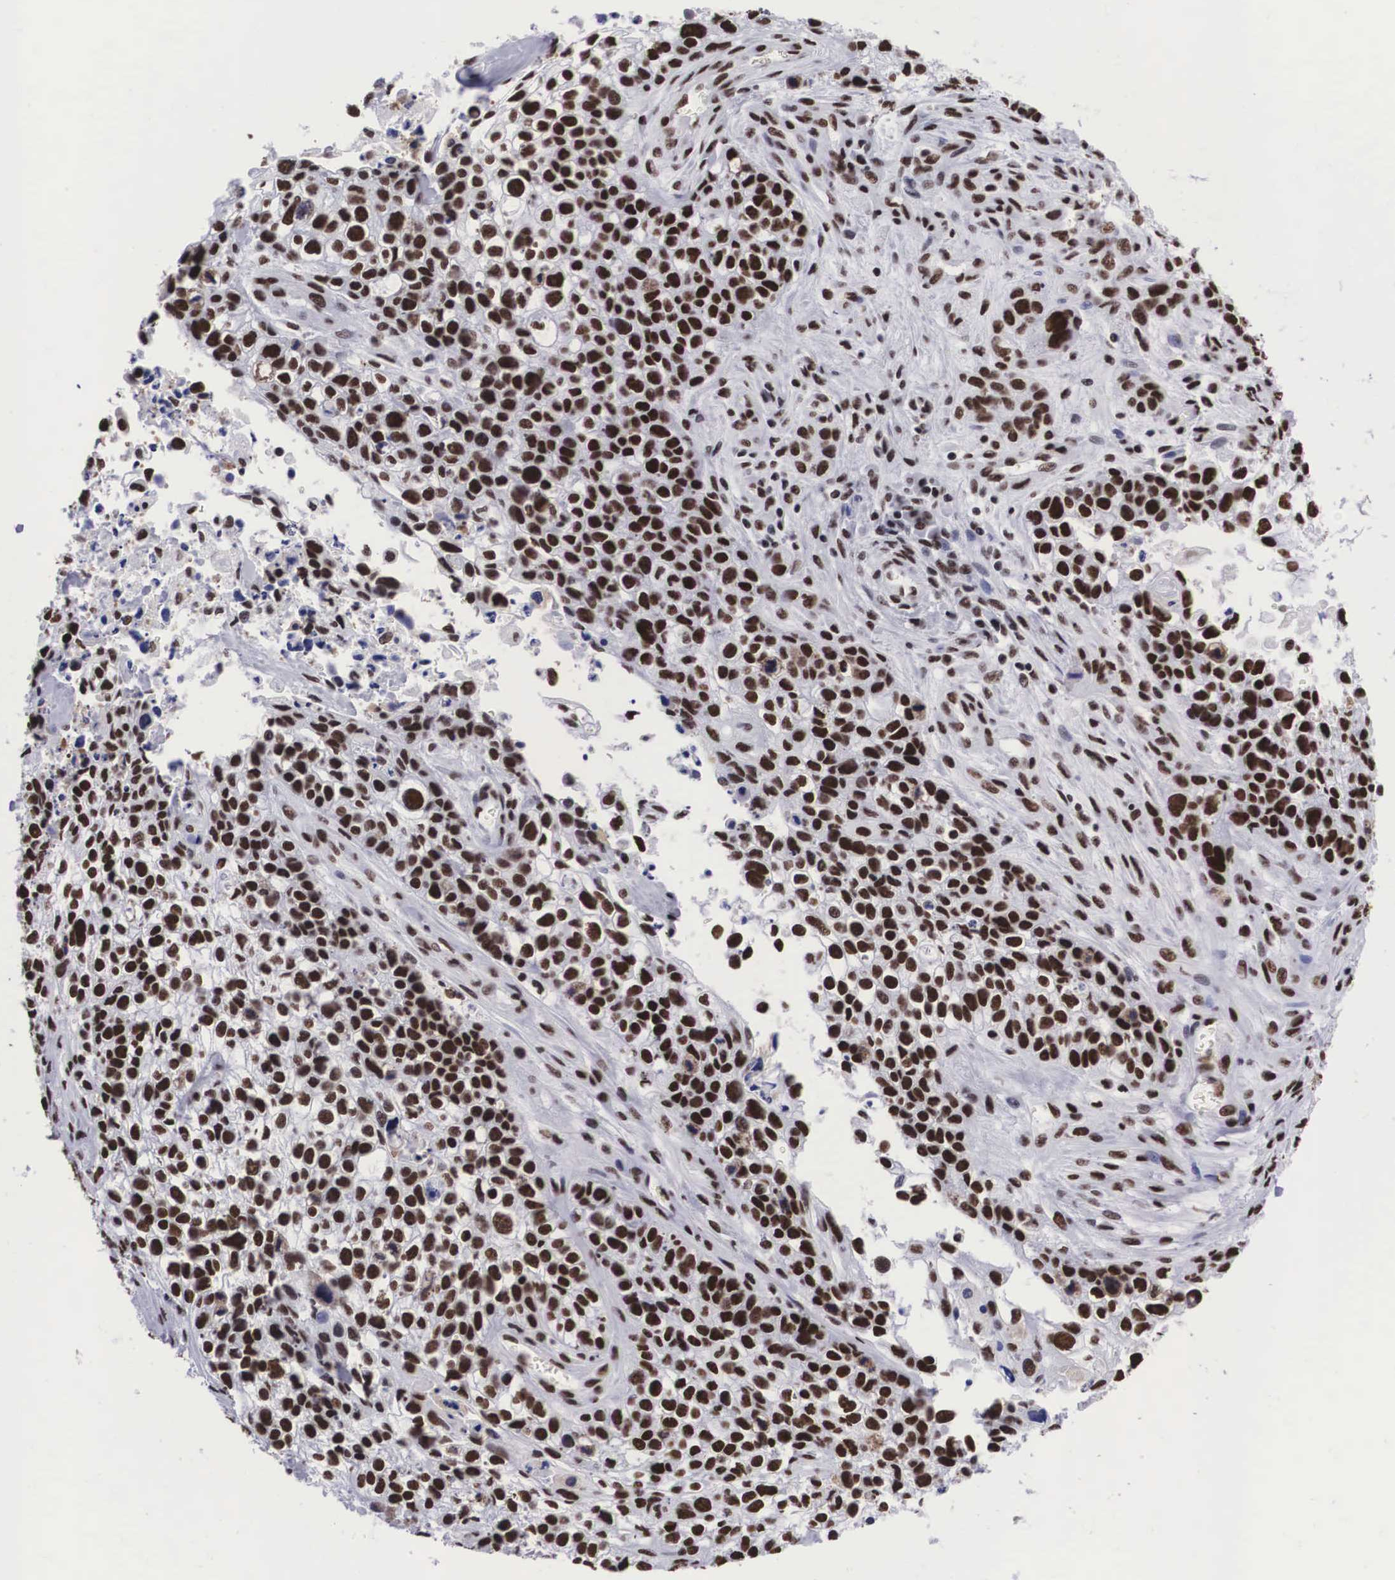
{"staining": {"intensity": "strong", "quantity": ">75%", "location": "nuclear"}, "tissue": "lung cancer", "cell_type": "Tumor cells", "image_type": "cancer", "snomed": [{"axis": "morphology", "description": "Squamous cell carcinoma, NOS"}, {"axis": "topography", "description": "Lymph node"}, {"axis": "topography", "description": "Lung"}], "caption": "Lung cancer (squamous cell carcinoma) stained for a protein (brown) reveals strong nuclear positive positivity in approximately >75% of tumor cells.", "gene": "SF3A1", "patient": {"sex": "male", "age": 74}}